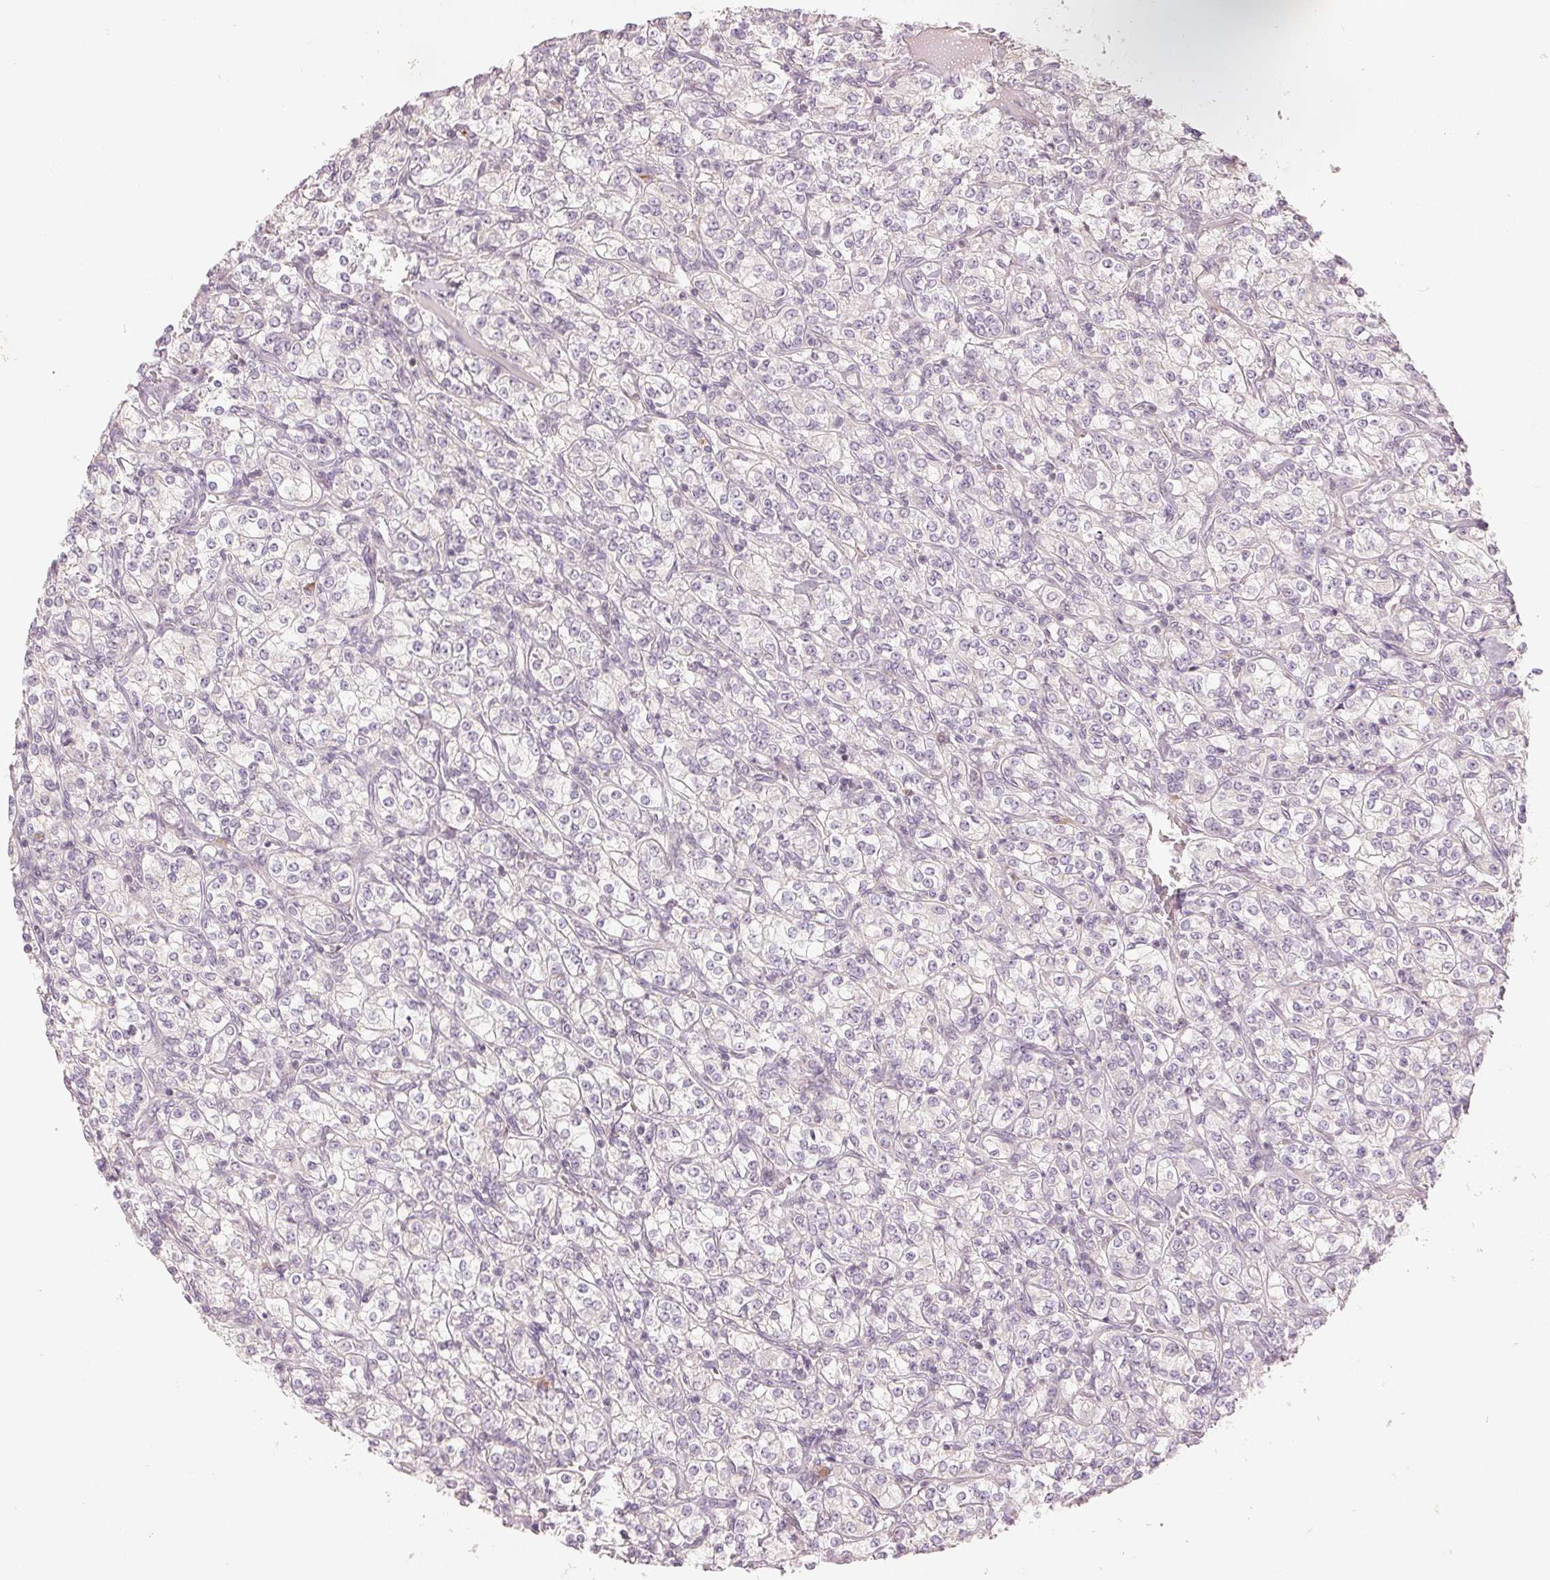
{"staining": {"intensity": "negative", "quantity": "none", "location": "none"}, "tissue": "renal cancer", "cell_type": "Tumor cells", "image_type": "cancer", "snomed": [{"axis": "morphology", "description": "Adenocarcinoma, NOS"}, {"axis": "topography", "description": "Kidney"}], "caption": "There is no significant staining in tumor cells of adenocarcinoma (renal).", "gene": "DENND2C", "patient": {"sex": "male", "age": 77}}